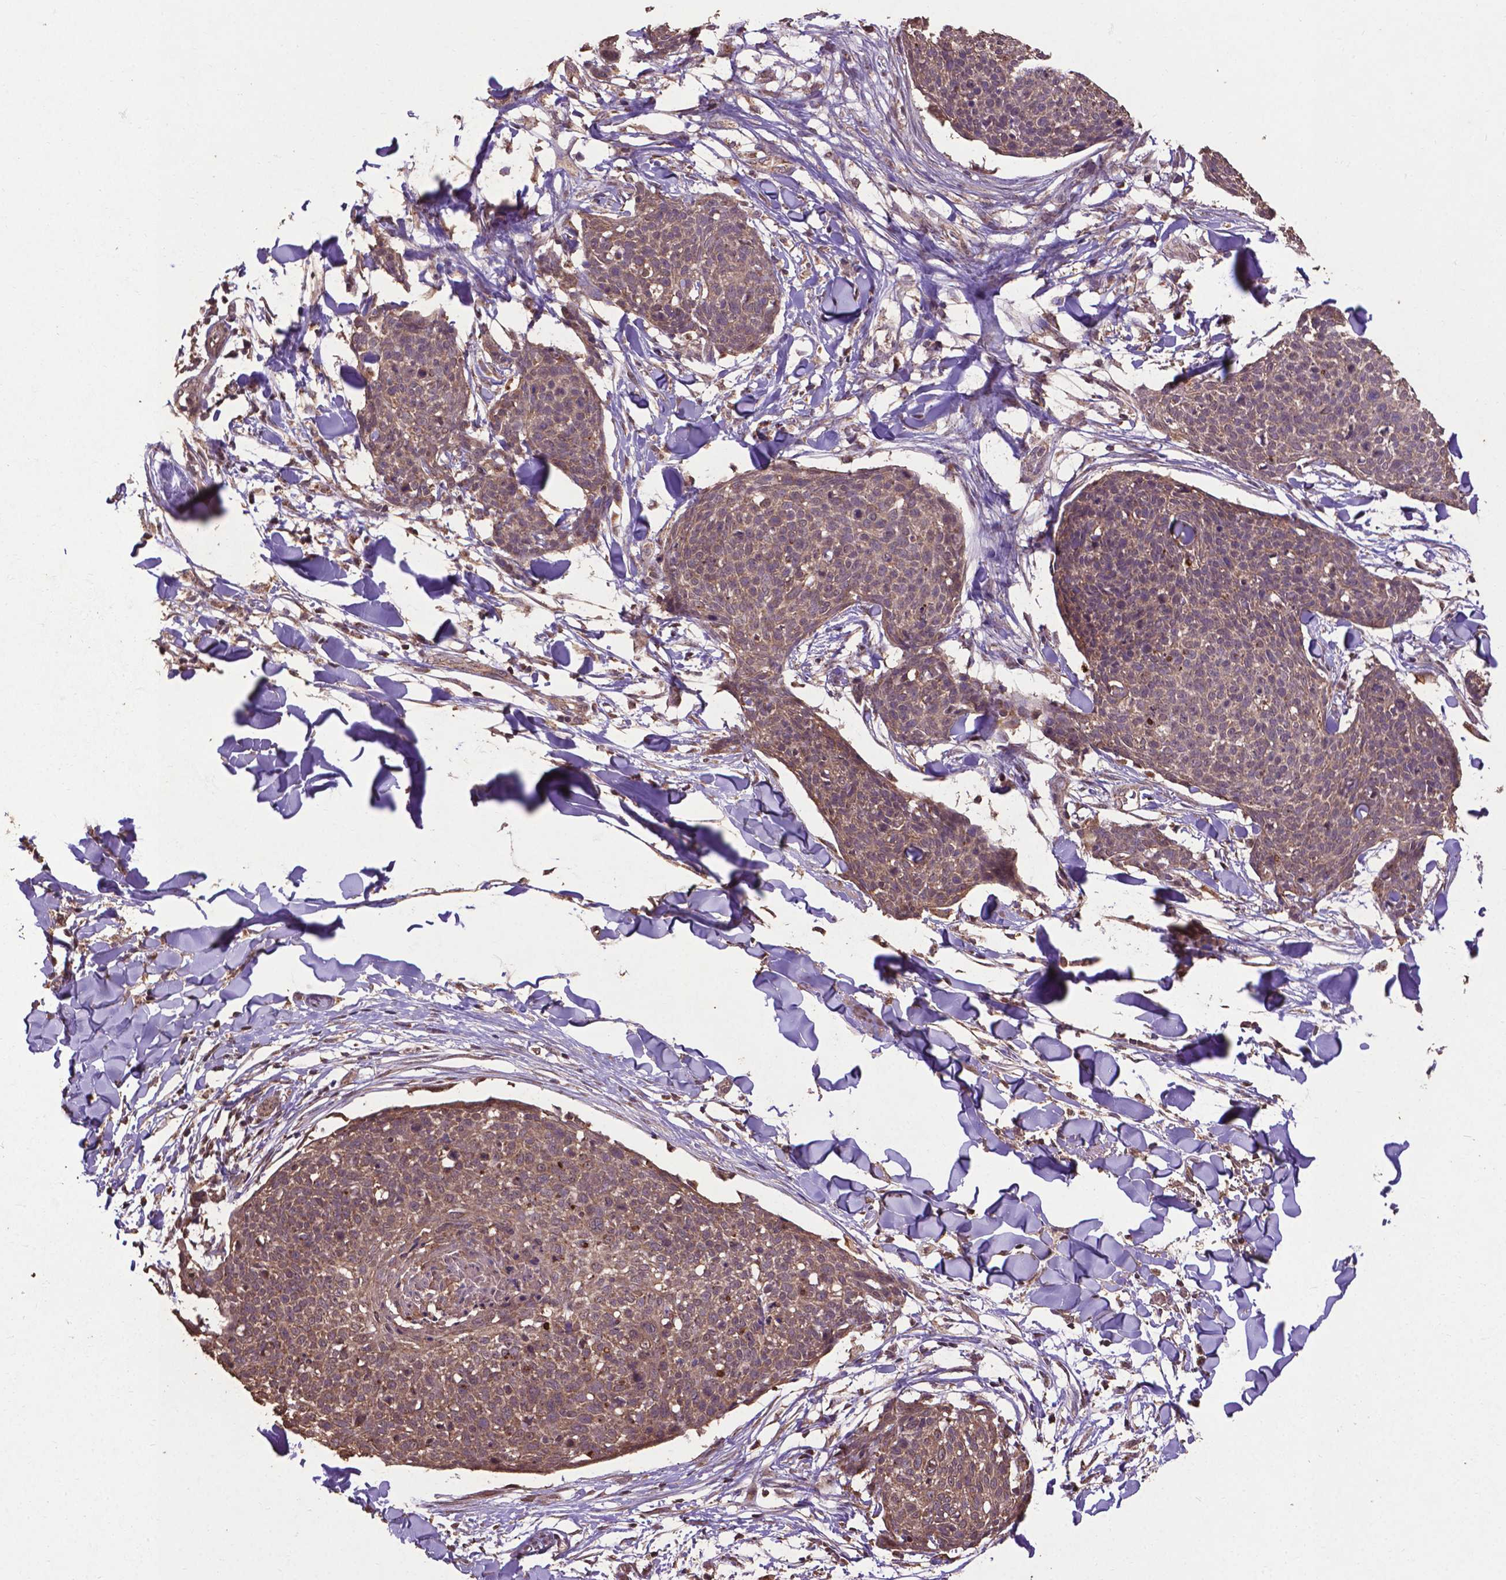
{"staining": {"intensity": "weak", "quantity": ">75%", "location": "cytoplasmic/membranous,nuclear"}, "tissue": "skin cancer", "cell_type": "Tumor cells", "image_type": "cancer", "snomed": [{"axis": "morphology", "description": "Squamous cell carcinoma, NOS"}, {"axis": "topography", "description": "Skin"}, {"axis": "topography", "description": "Vulva"}], "caption": "Protein expression by immunohistochemistry (IHC) shows weak cytoplasmic/membranous and nuclear expression in about >75% of tumor cells in squamous cell carcinoma (skin).", "gene": "DCAF1", "patient": {"sex": "female", "age": 75}}